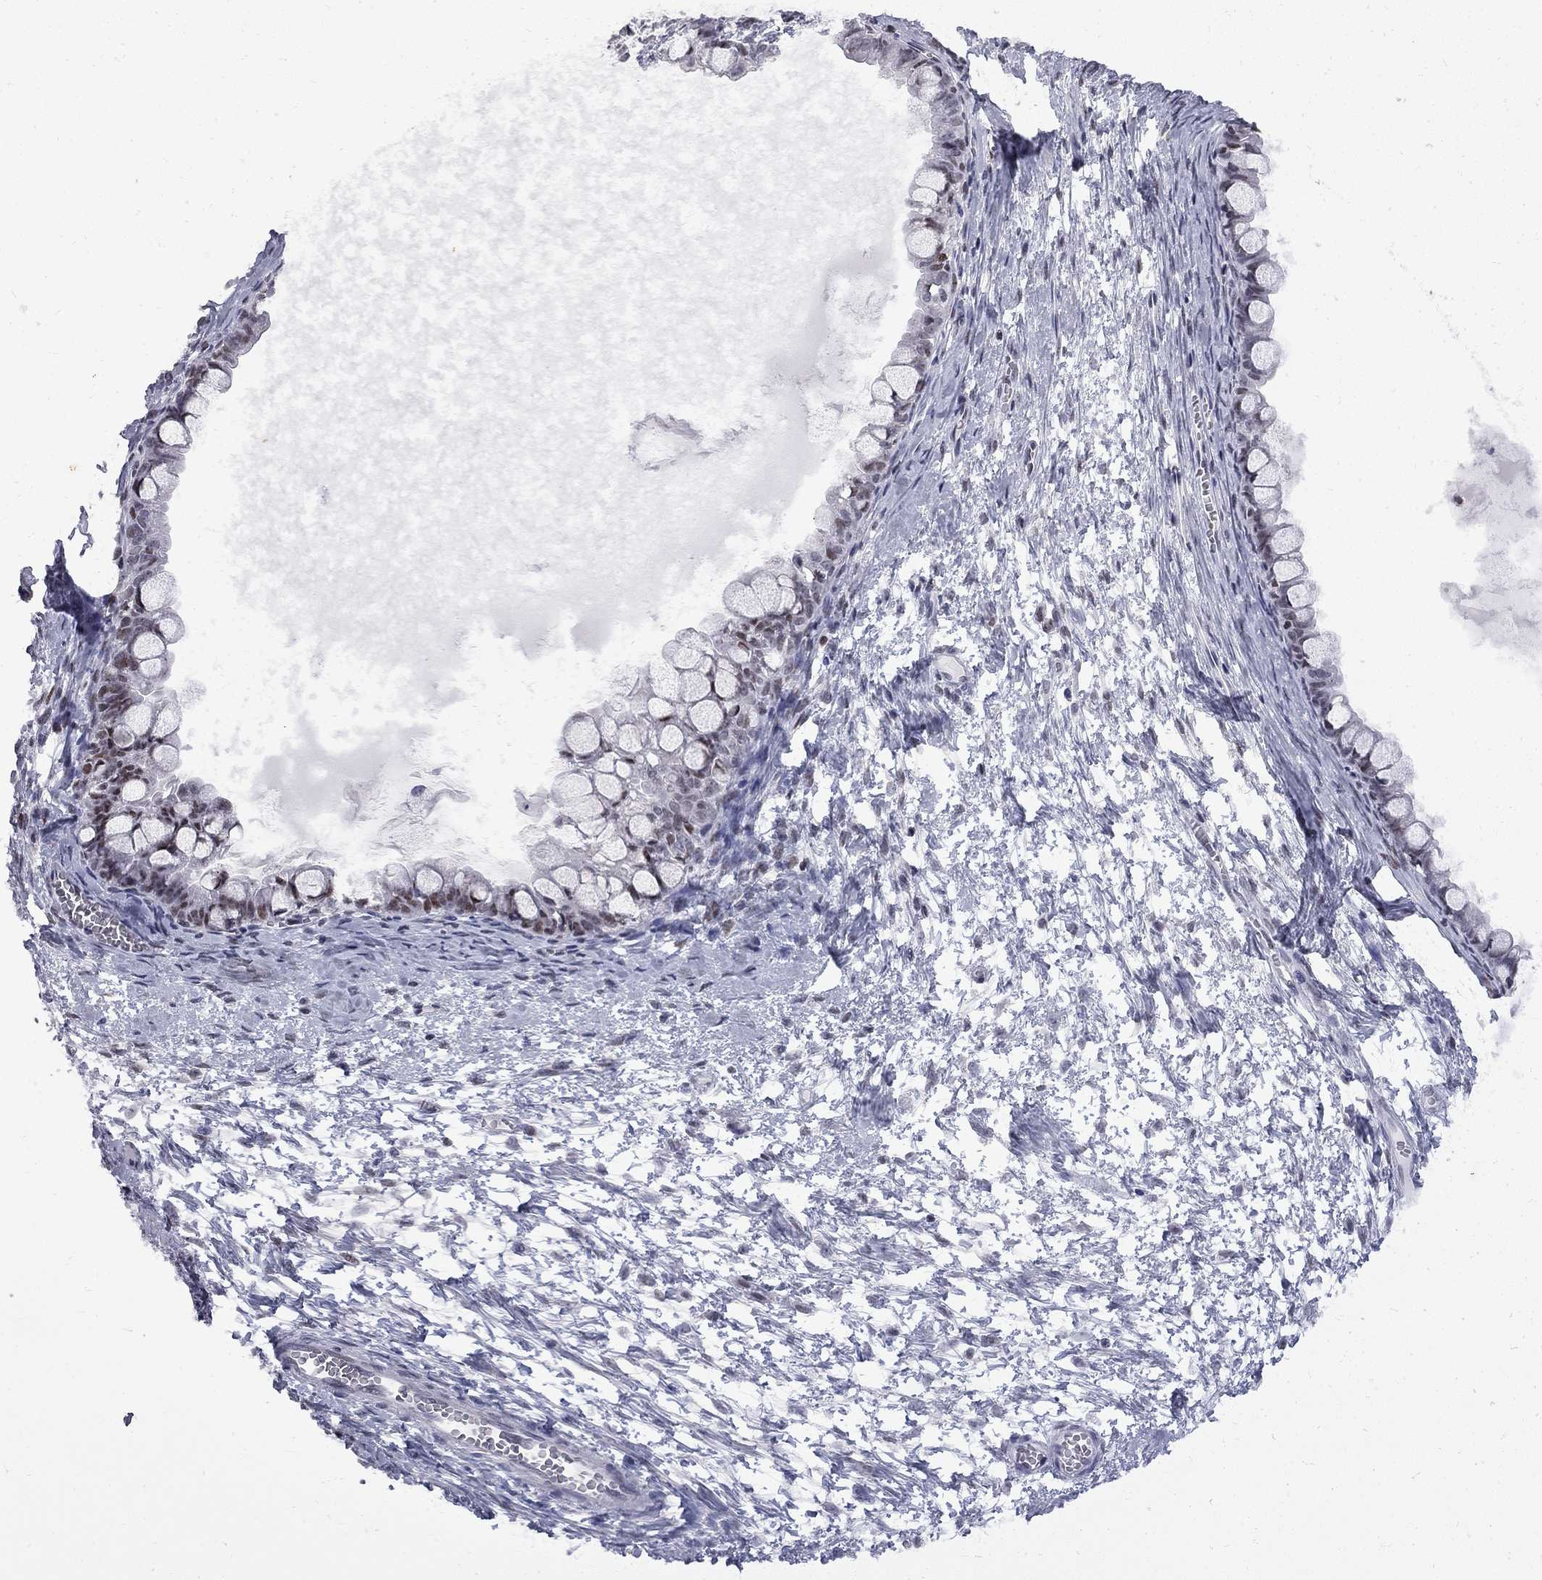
{"staining": {"intensity": "weak", "quantity": "25%-75%", "location": "nuclear"}, "tissue": "ovarian cancer", "cell_type": "Tumor cells", "image_type": "cancer", "snomed": [{"axis": "morphology", "description": "Cystadenocarcinoma, mucinous, NOS"}, {"axis": "topography", "description": "Ovary"}], "caption": "This image exhibits immunohistochemistry (IHC) staining of human ovarian mucinous cystadenocarcinoma, with low weak nuclear staining in approximately 25%-75% of tumor cells.", "gene": "ZNF154", "patient": {"sex": "female", "age": 63}}